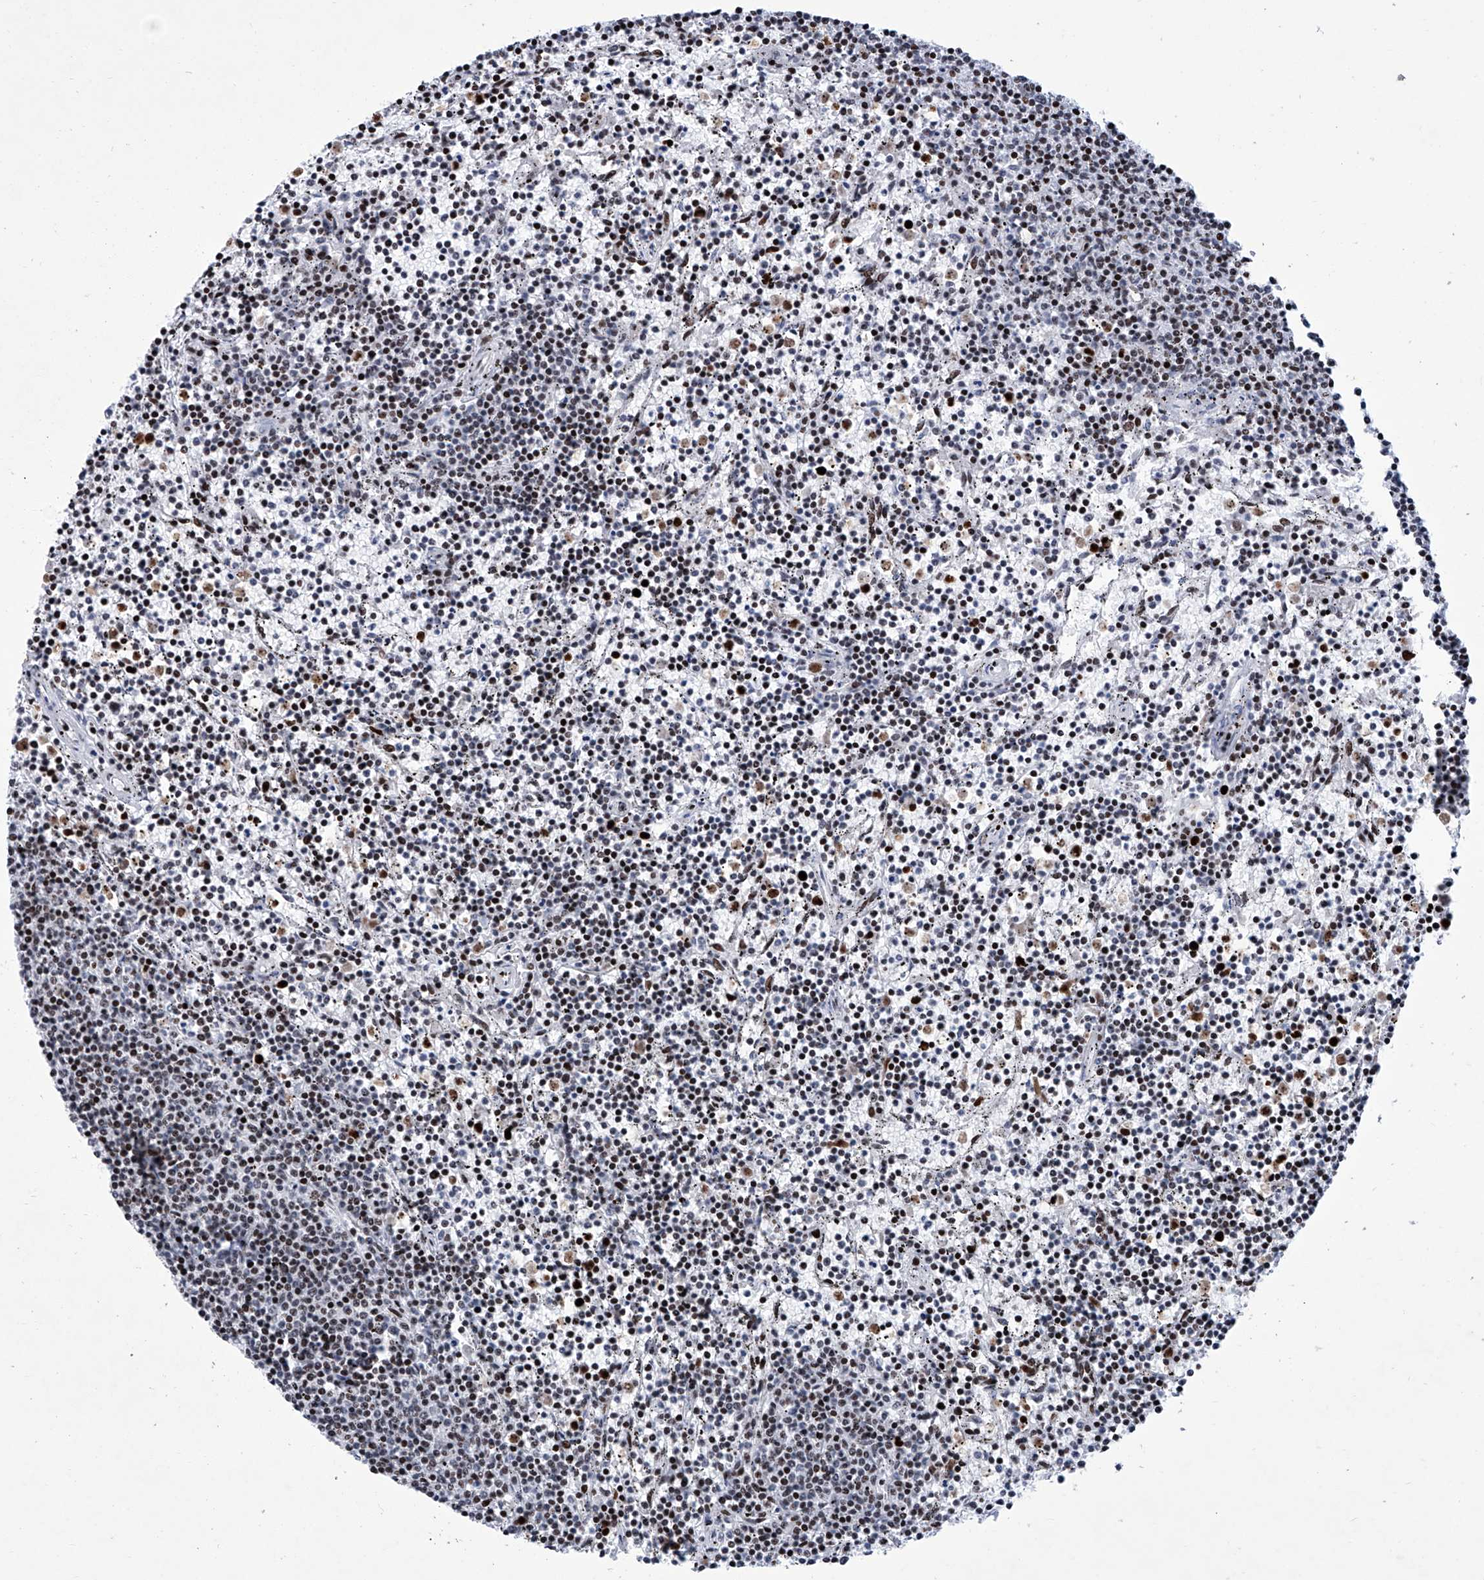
{"staining": {"intensity": "weak", "quantity": "<25%", "location": "nuclear"}, "tissue": "lymphoma", "cell_type": "Tumor cells", "image_type": "cancer", "snomed": [{"axis": "morphology", "description": "Malignant lymphoma, non-Hodgkin's type, Low grade"}, {"axis": "topography", "description": "Spleen"}], "caption": "This is an IHC photomicrograph of human low-grade malignant lymphoma, non-Hodgkin's type. There is no positivity in tumor cells.", "gene": "HEY2", "patient": {"sex": "female", "age": 50}}